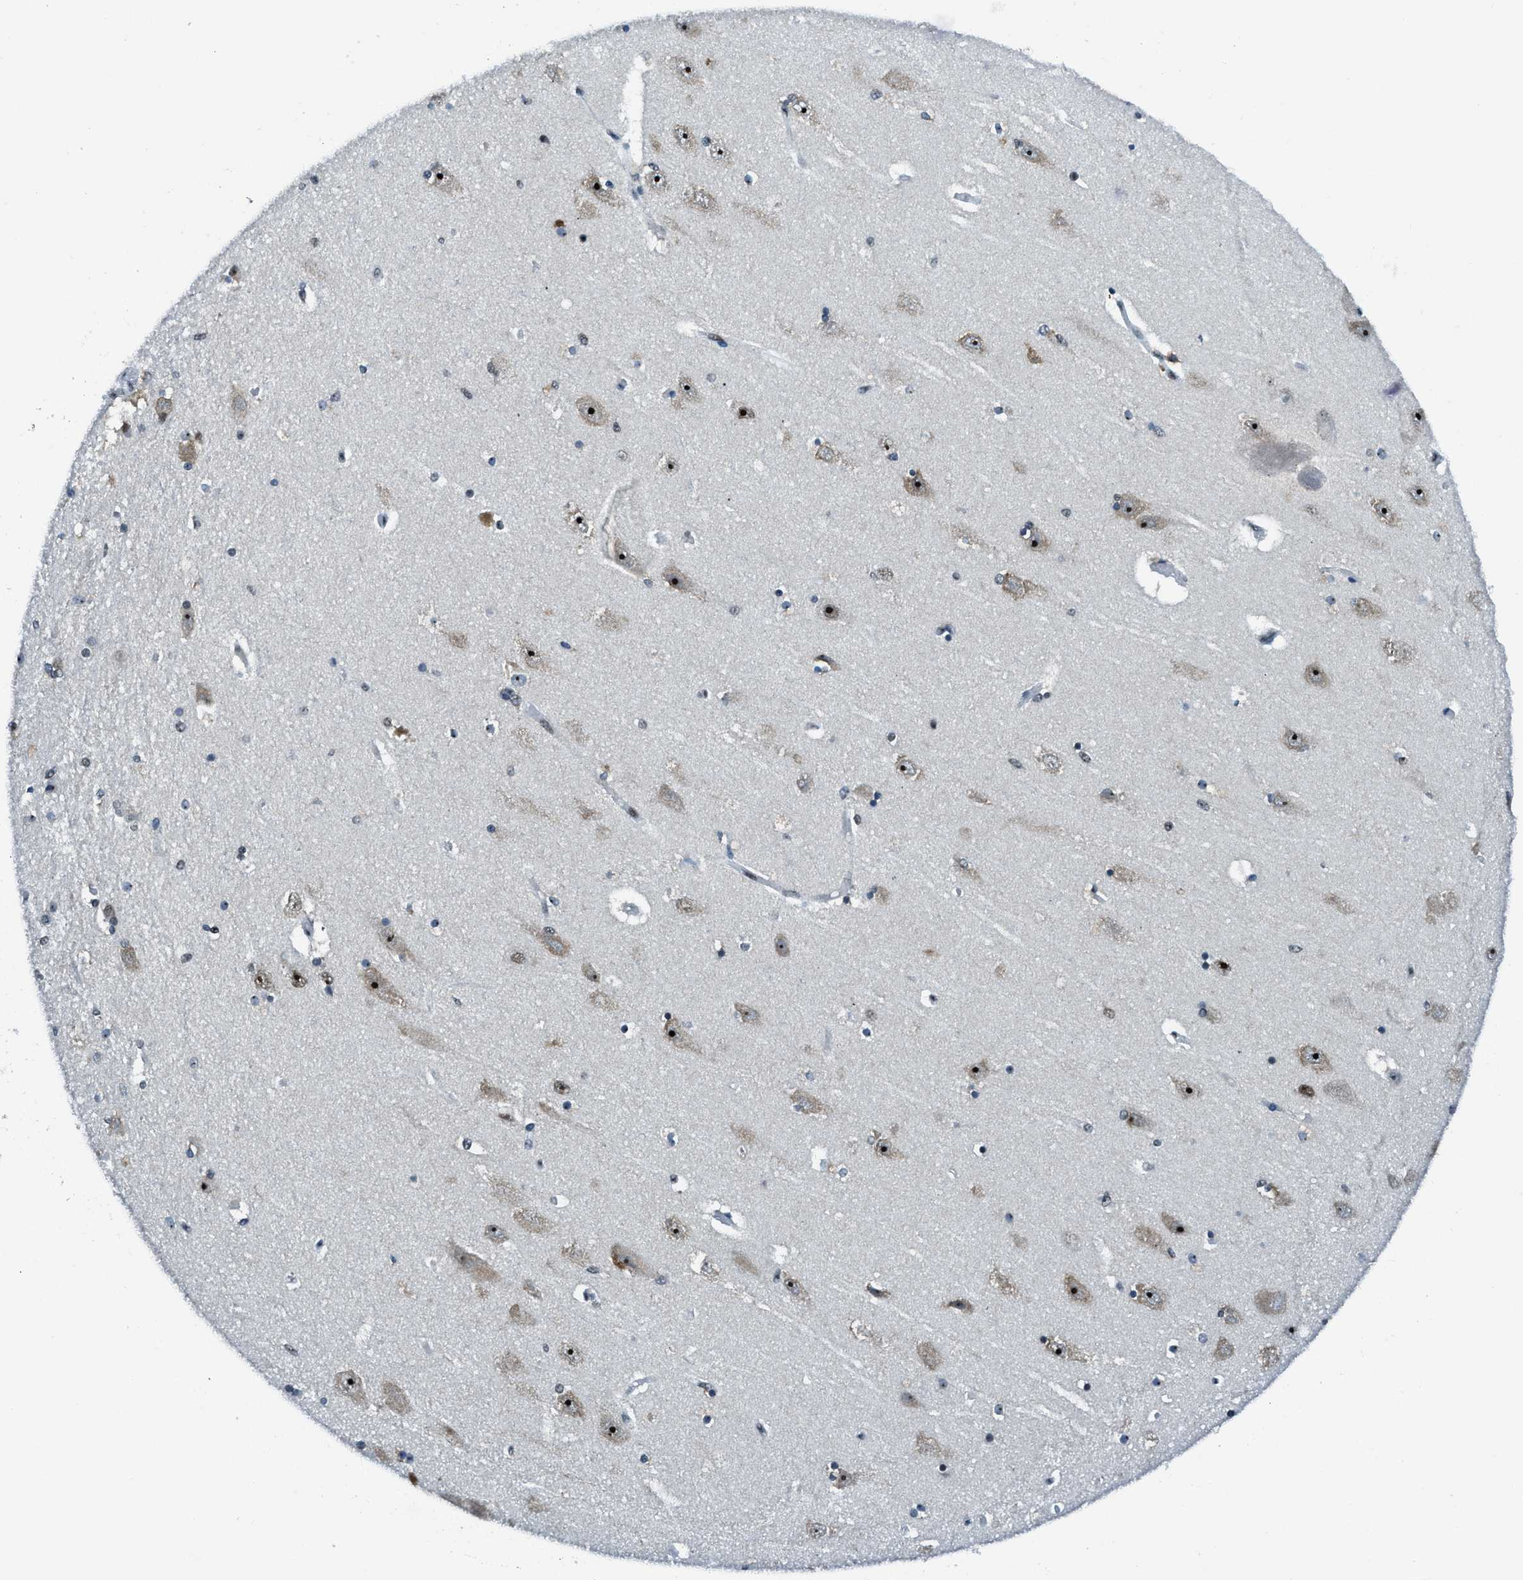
{"staining": {"intensity": "strong", "quantity": "25%-75%", "location": "nuclear"}, "tissue": "hippocampus", "cell_type": "Glial cells", "image_type": "normal", "snomed": [{"axis": "morphology", "description": "Normal tissue, NOS"}, {"axis": "topography", "description": "Hippocampus"}], "caption": "About 25%-75% of glial cells in benign human hippocampus show strong nuclear protein positivity as visualized by brown immunohistochemical staining.", "gene": "RAD51B", "patient": {"sex": "female", "age": 54}}